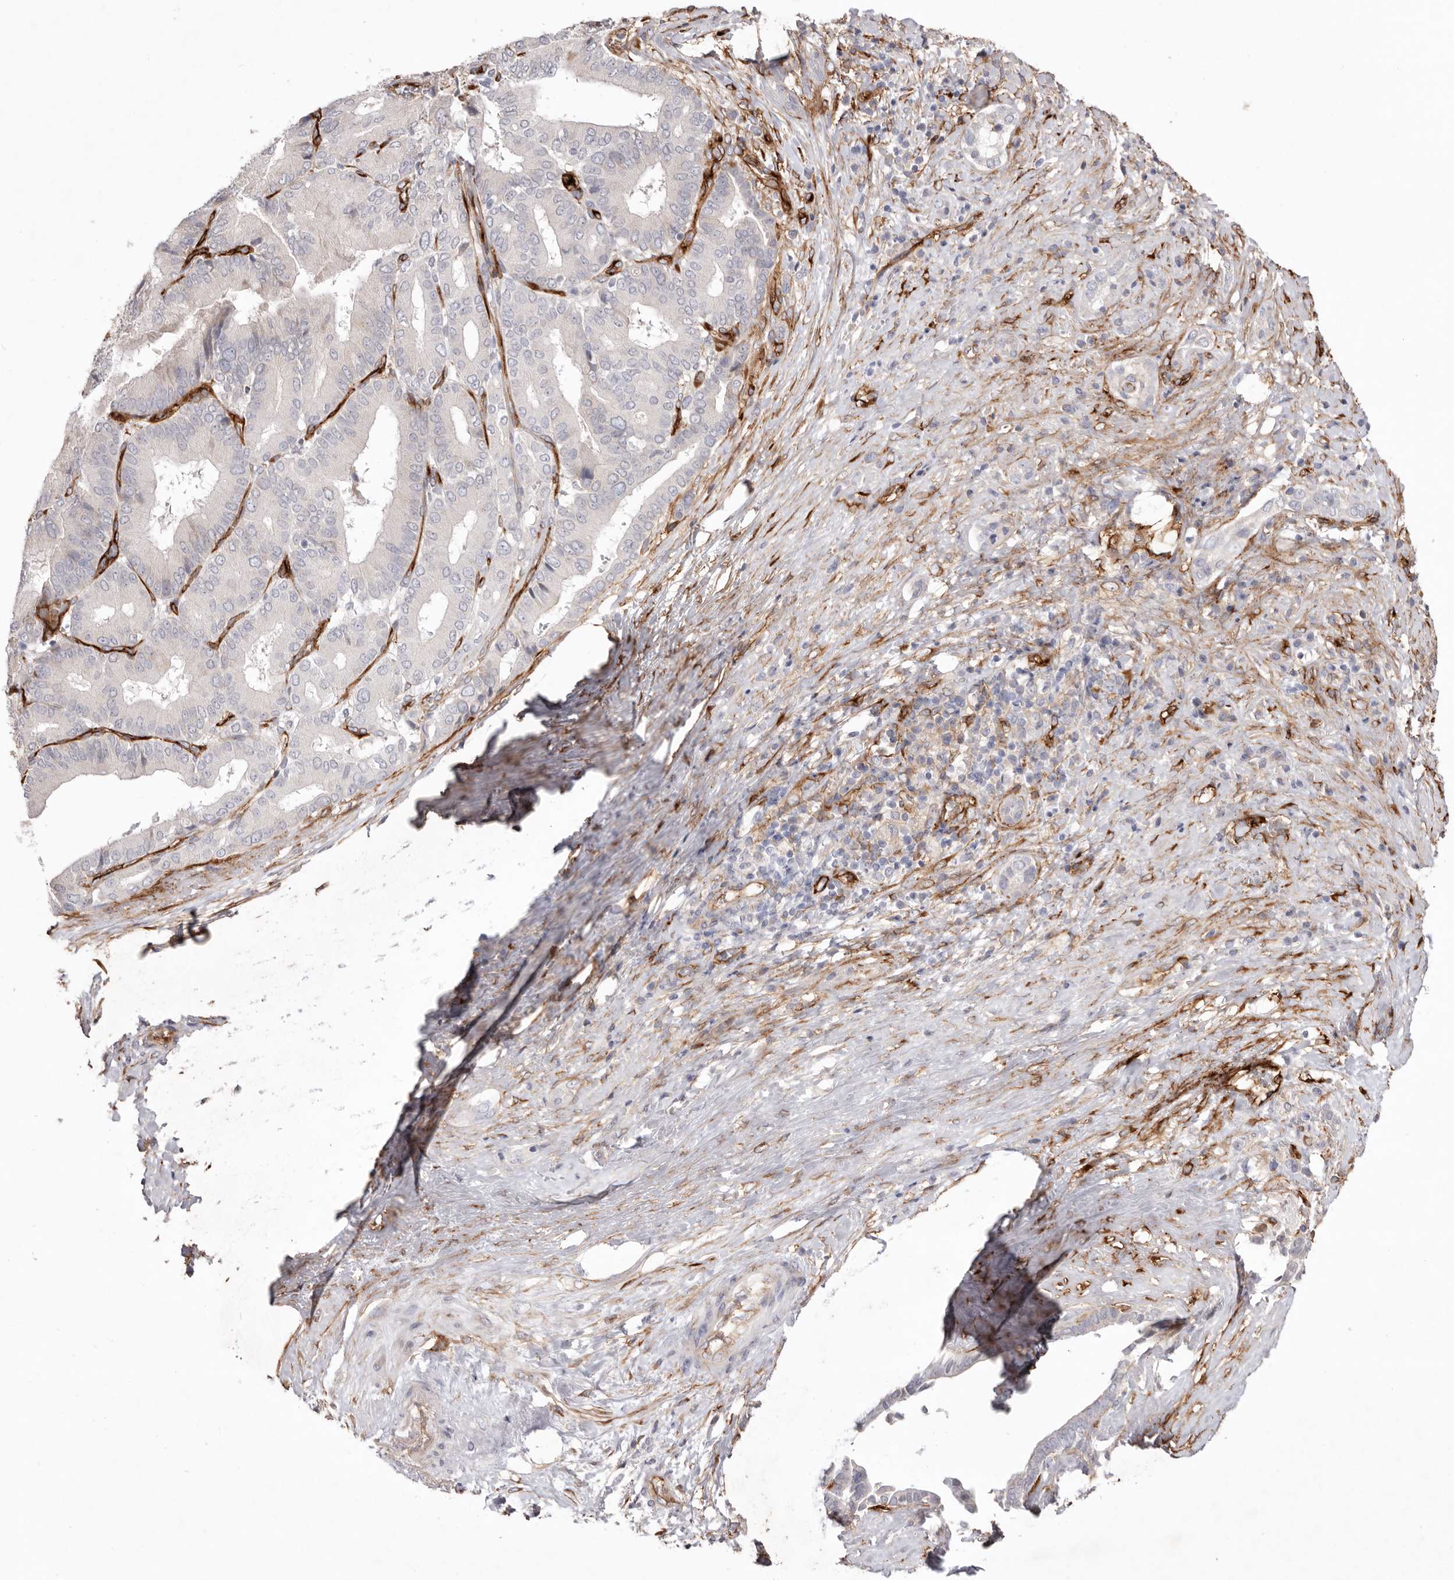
{"staining": {"intensity": "negative", "quantity": "none", "location": "none"}, "tissue": "liver cancer", "cell_type": "Tumor cells", "image_type": "cancer", "snomed": [{"axis": "morphology", "description": "Cholangiocarcinoma"}, {"axis": "topography", "description": "Liver"}], "caption": "Immunohistochemistry micrograph of neoplastic tissue: human cholangiocarcinoma (liver) stained with DAB demonstrates no significant protein positivity in tumor cells.", "gene": "LRRC66", "patient": {"sex": "female", "age": 75}}